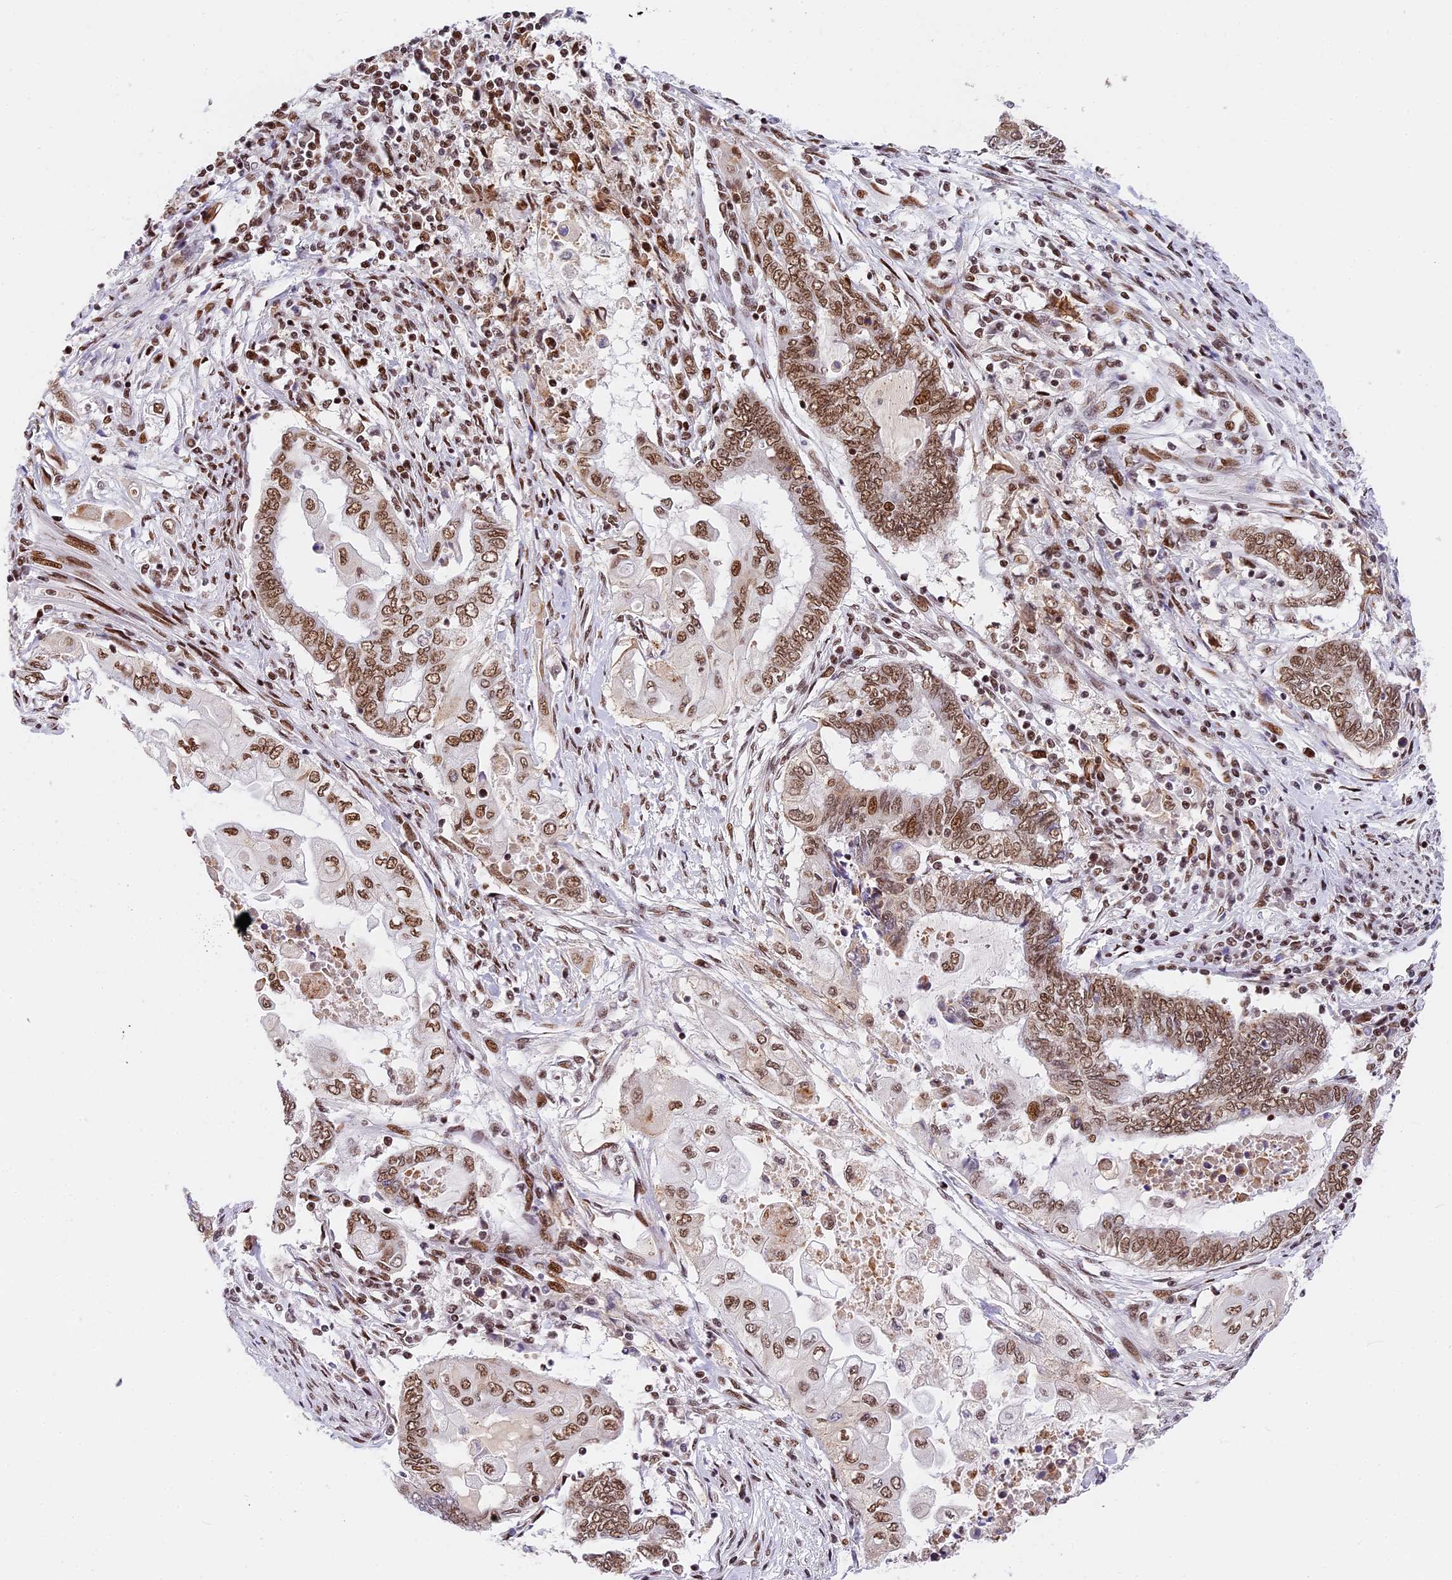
{"staining": {"intensity": "moderate", "quantity": ">75%", "location": "nuclear"}, "tissue": "endometrial cancer", "cell_type": "Tumor cells", "image_type": "cancer", "snomed": [{"axis": "morphology", "description": "Adenocarcinoma, NOS"}, {"axis": "topography", "description": "Uterus"}, {"axis": "topography", "description": "Endometrium"}], "caption": "A photomicrograph of human endometrial cancer stained for a protein reveals moderate nuclear brown staining in tumor cells. (IHC, brightfield microscopy, high magnification).", "gene": "SBNO1", "patient": {"sex": "female", "age": 70}}